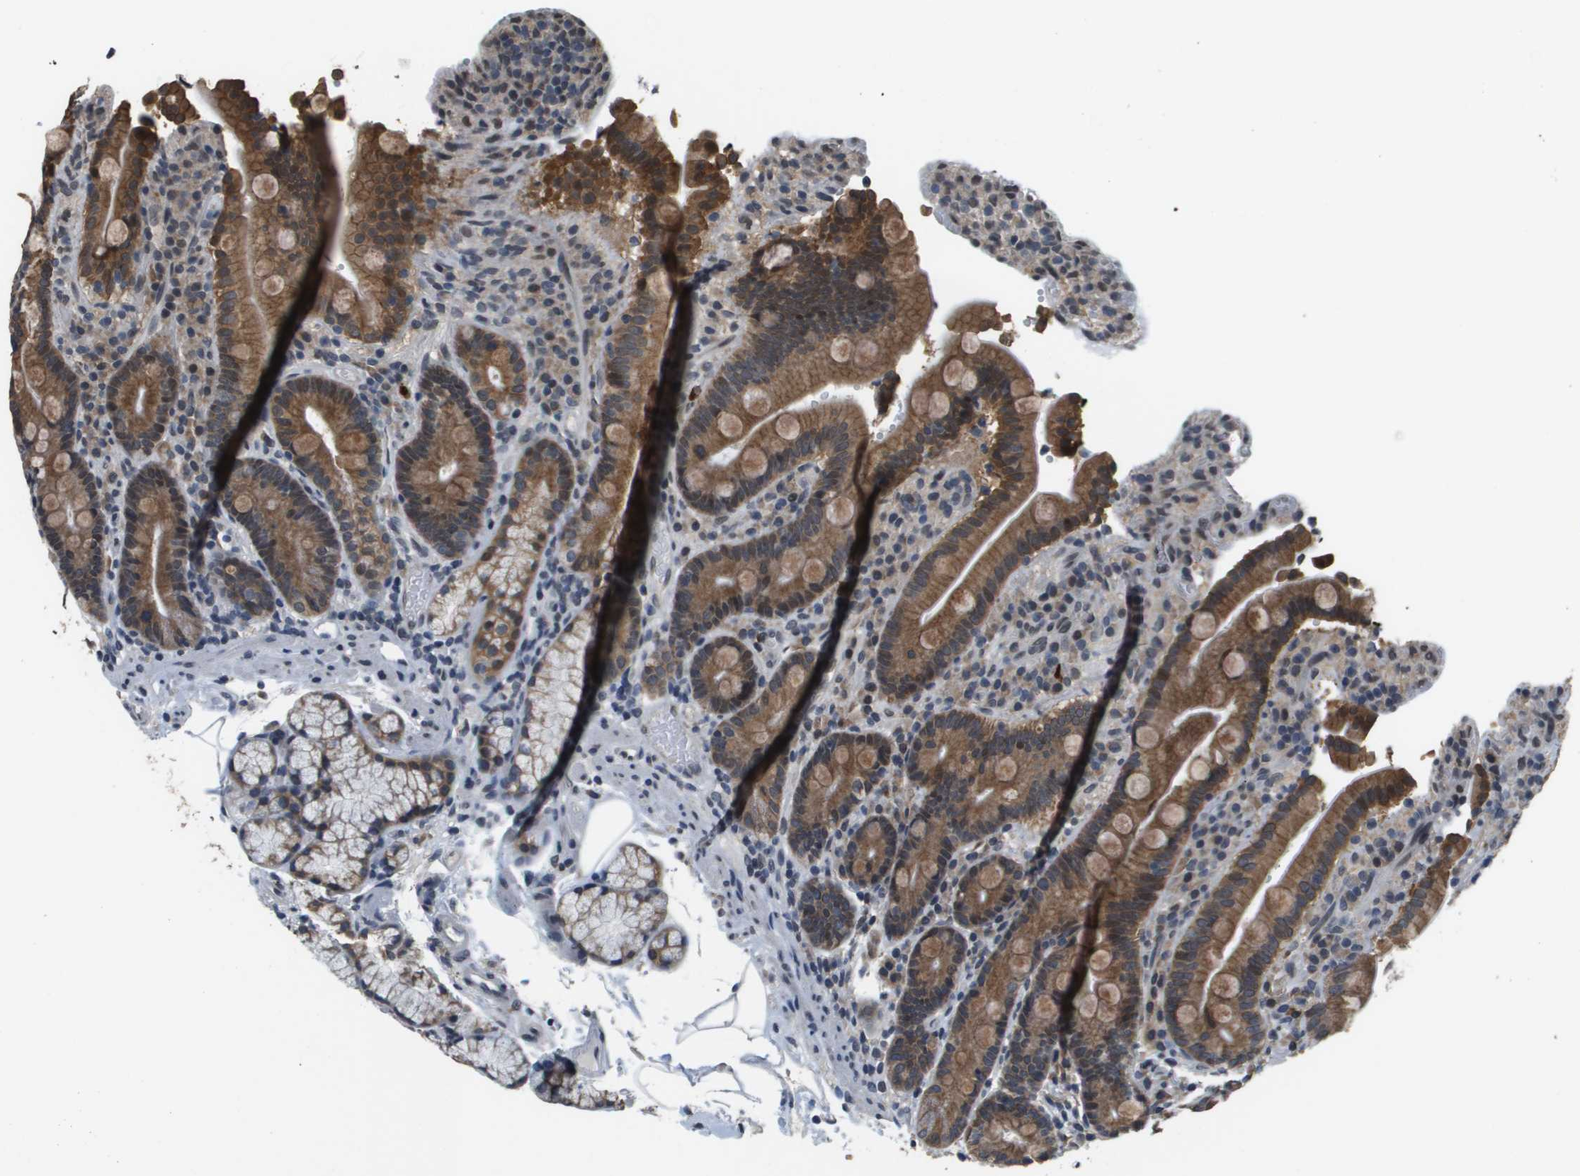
{"staining": {"intensity": "moderate", "quantity": ">75%", "location": "cytoplasmic/membranous"}, "tissue": "duodenum", "cell_type": "Glandular cells", "image_type": "normal", "snomed": [{"axis": "morphology", "description": "Normal tissue, NOS"}, {"axis": "topography", "description": "Small intestine, NOS"}], "caption": "A brown stain shows moderate cytoplasmic/membranous expression of a protein in glandular cells of unremarkable human duodenum. The protein of interest is shown in brown color, while the nuclei are stained blue.", "gene": "FANCC", "patient": {"sex": "female", "age": 71}}